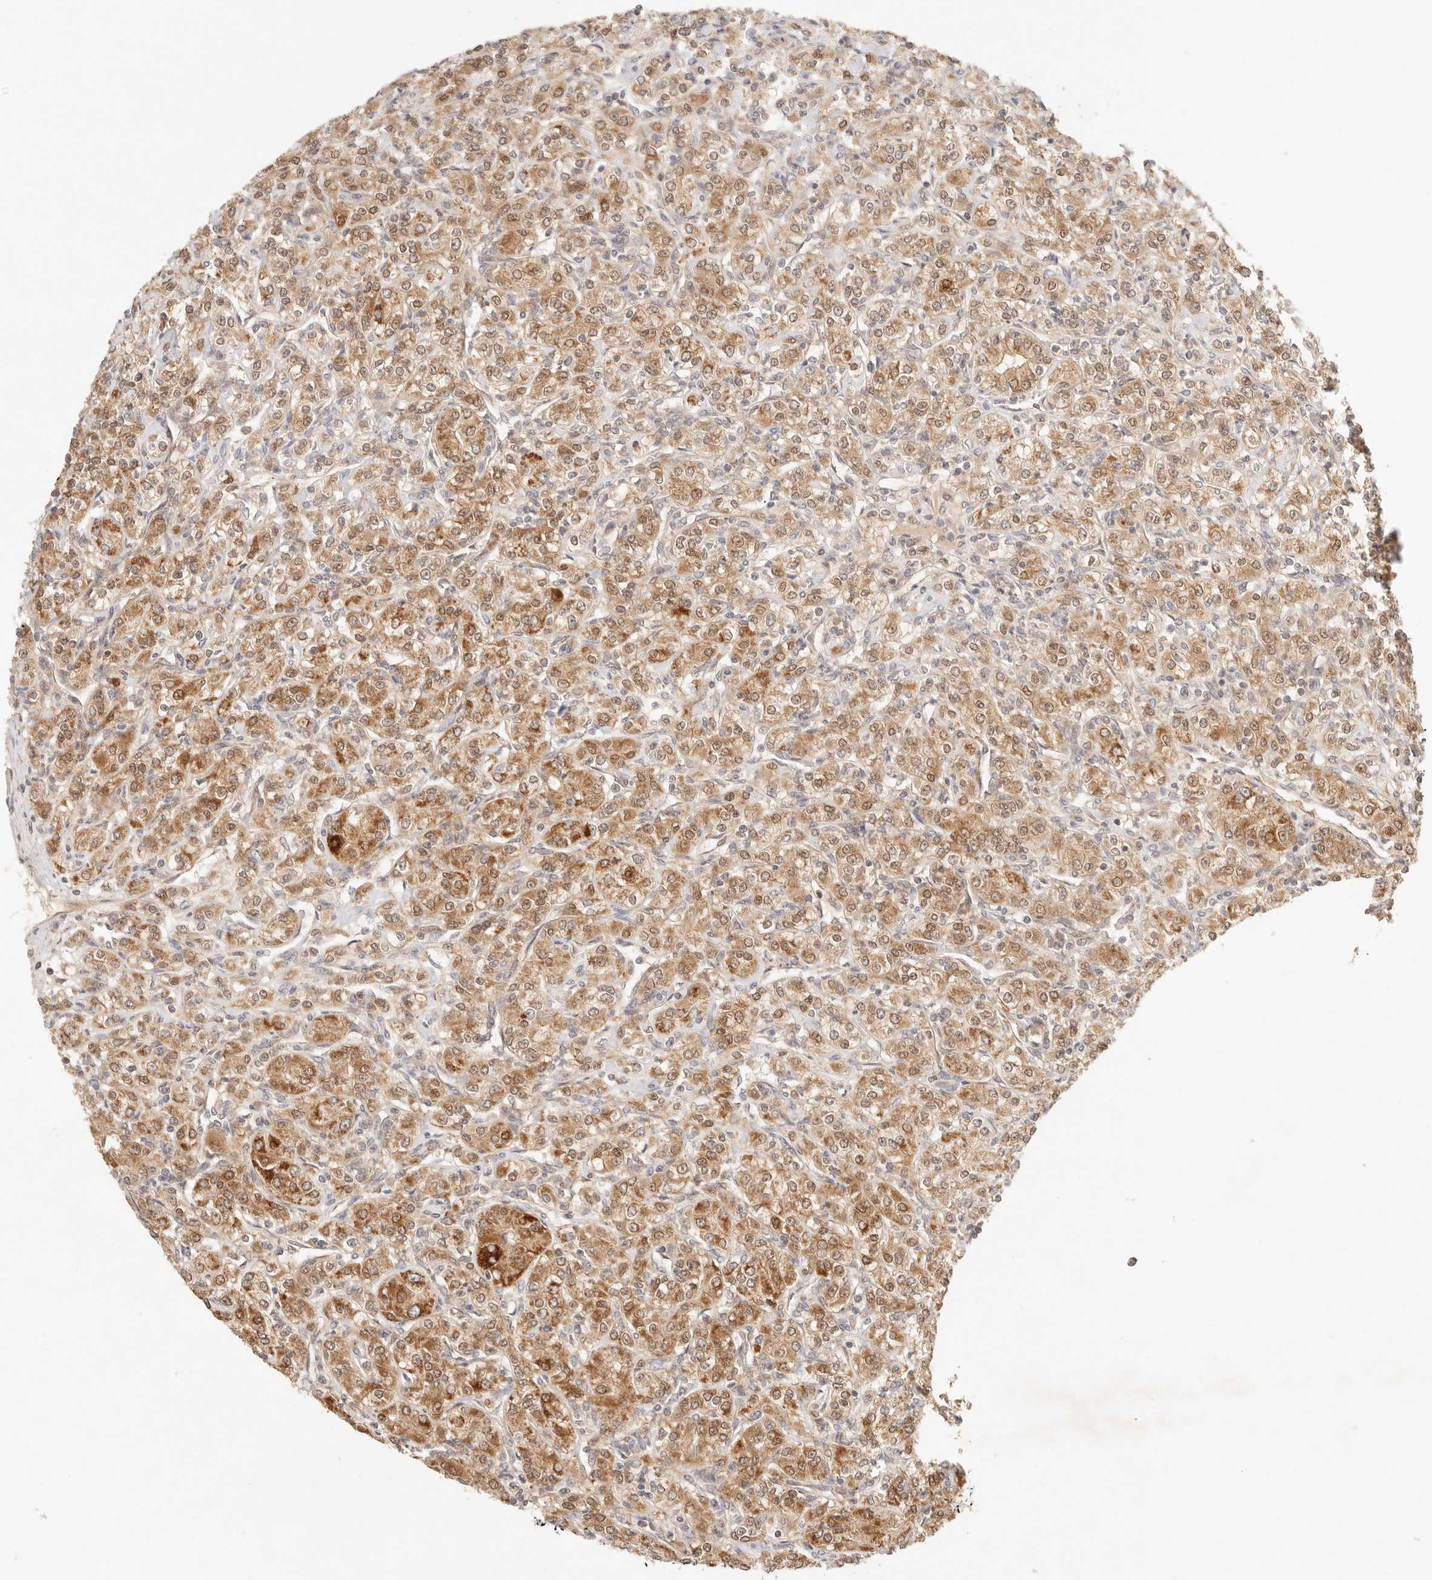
{"staining": {"intensity": "moderate", "quantity": ">75%", "location": "cytoplasmic/membranous"}, "tissue": "renal cancer", "cell_type": "Tumor cells", "image_type": "cancer", "snomed": [{"axis": "morphology", "description": "Adenocarcinoma, NOS"}, {"axis": "topography", "description": "Kidney"}], "caption": "Brown immunohistochemical staining in renal cancer (adenocarcinoma) shows moderate cytoplasmic/membranous expression in approximately >75% of tumor cells. Ihc stains the protein in brown and the nuclei are stained blue.", "gene": "COA6", "patient": {"sex": "male", "age": 77}}